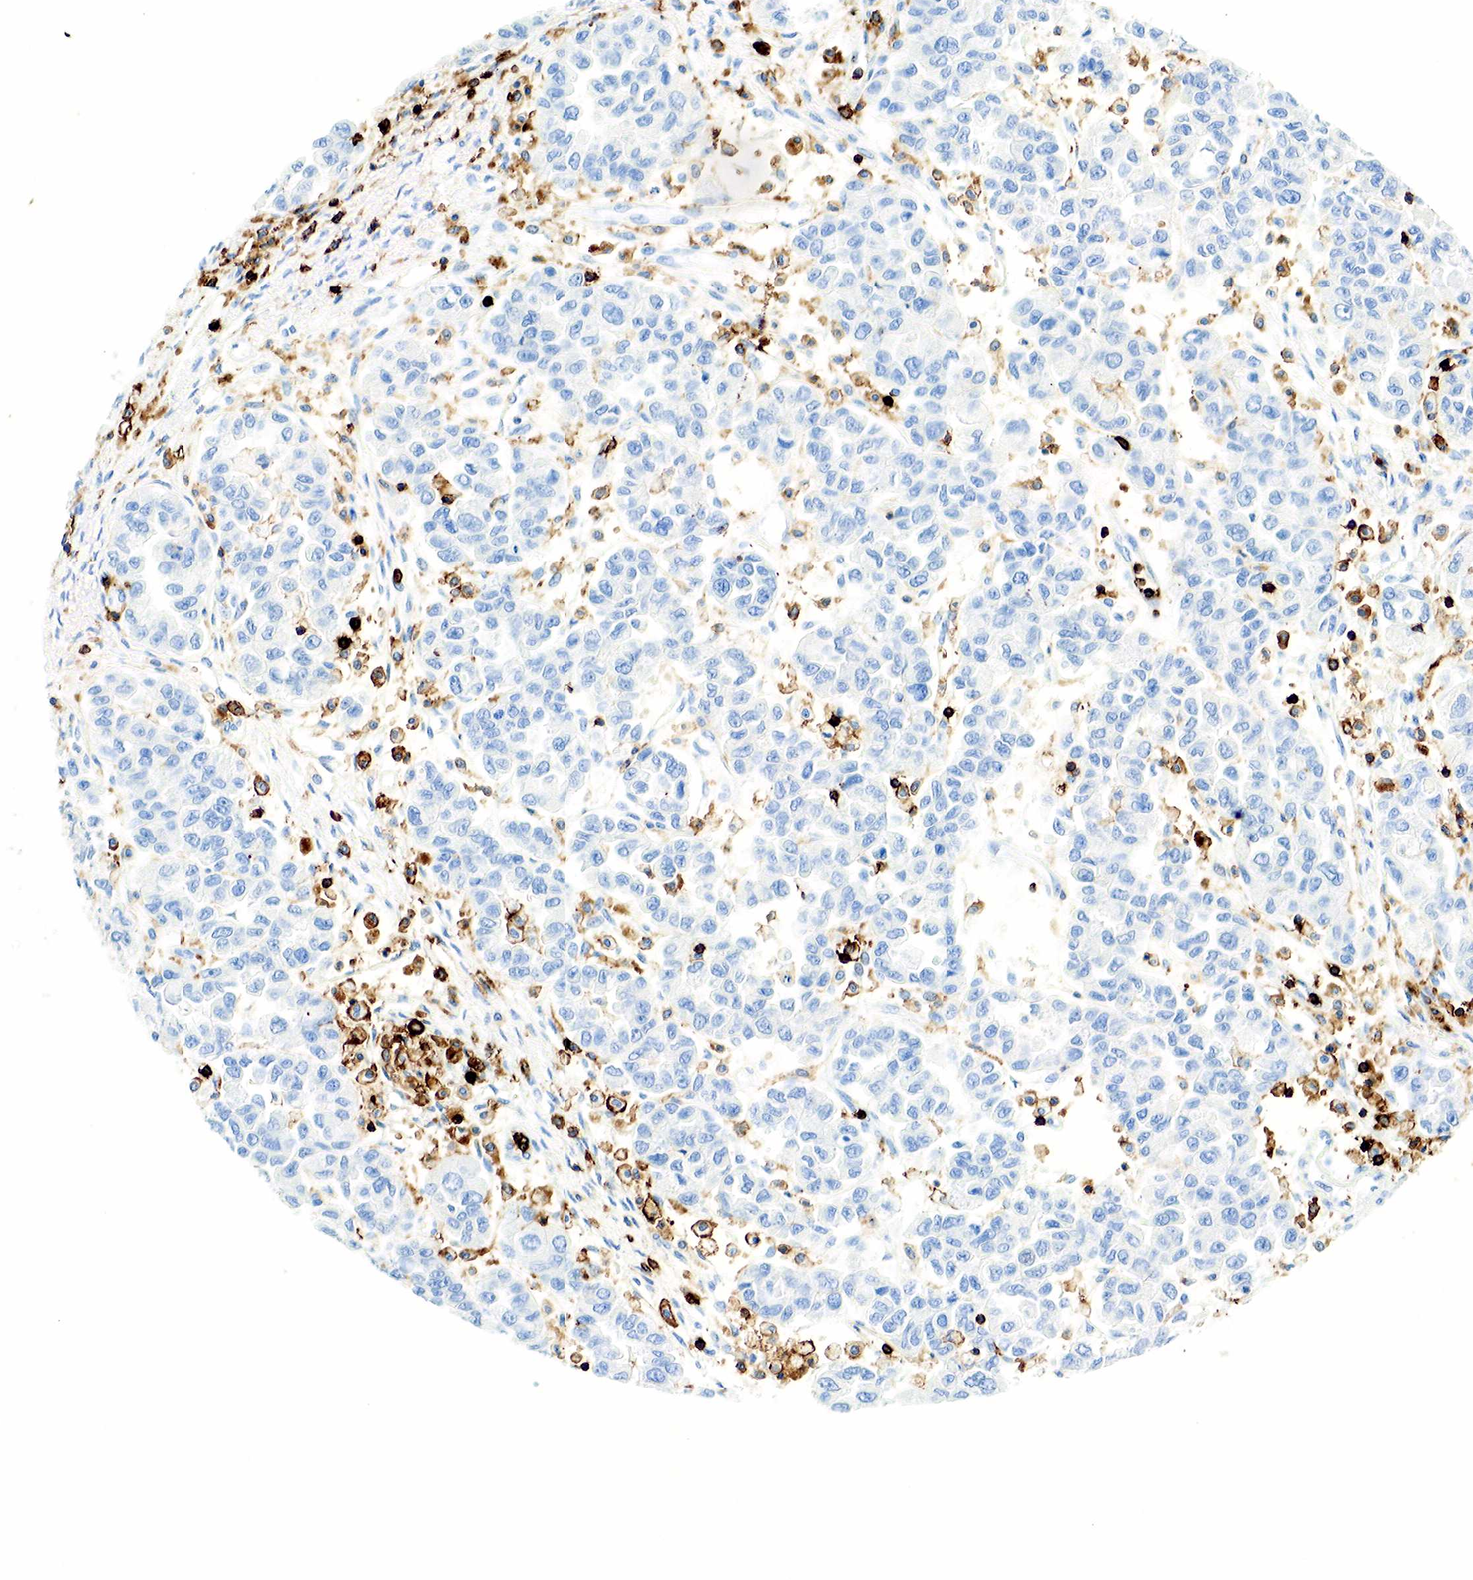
{"staining": {"intensity": "negative", "quantity": "none", "location": "none"}, "tissue": "ovarian cancer", "cell_type": "Tumor cells", "image_type": "cancer", "snomed": [{"axis": "morphology", "description": "Cystadenocarcinoma, serous, NOS"}, {"axis": "topography", "description": "Ovary"}], "caption": "The immunohistochemistry (IHC) image has no significant expression in tumor cells of ovarian serous cystadenocarcinoma tissue. Brightfield microscopy of IHC stained with DAB (3,3'-diaminobenzidine) (brown) and hematoxylin (blue), captured at high magnification.", "gene": "PTPRC", "patient": {"sex": "female", "age": 84}}